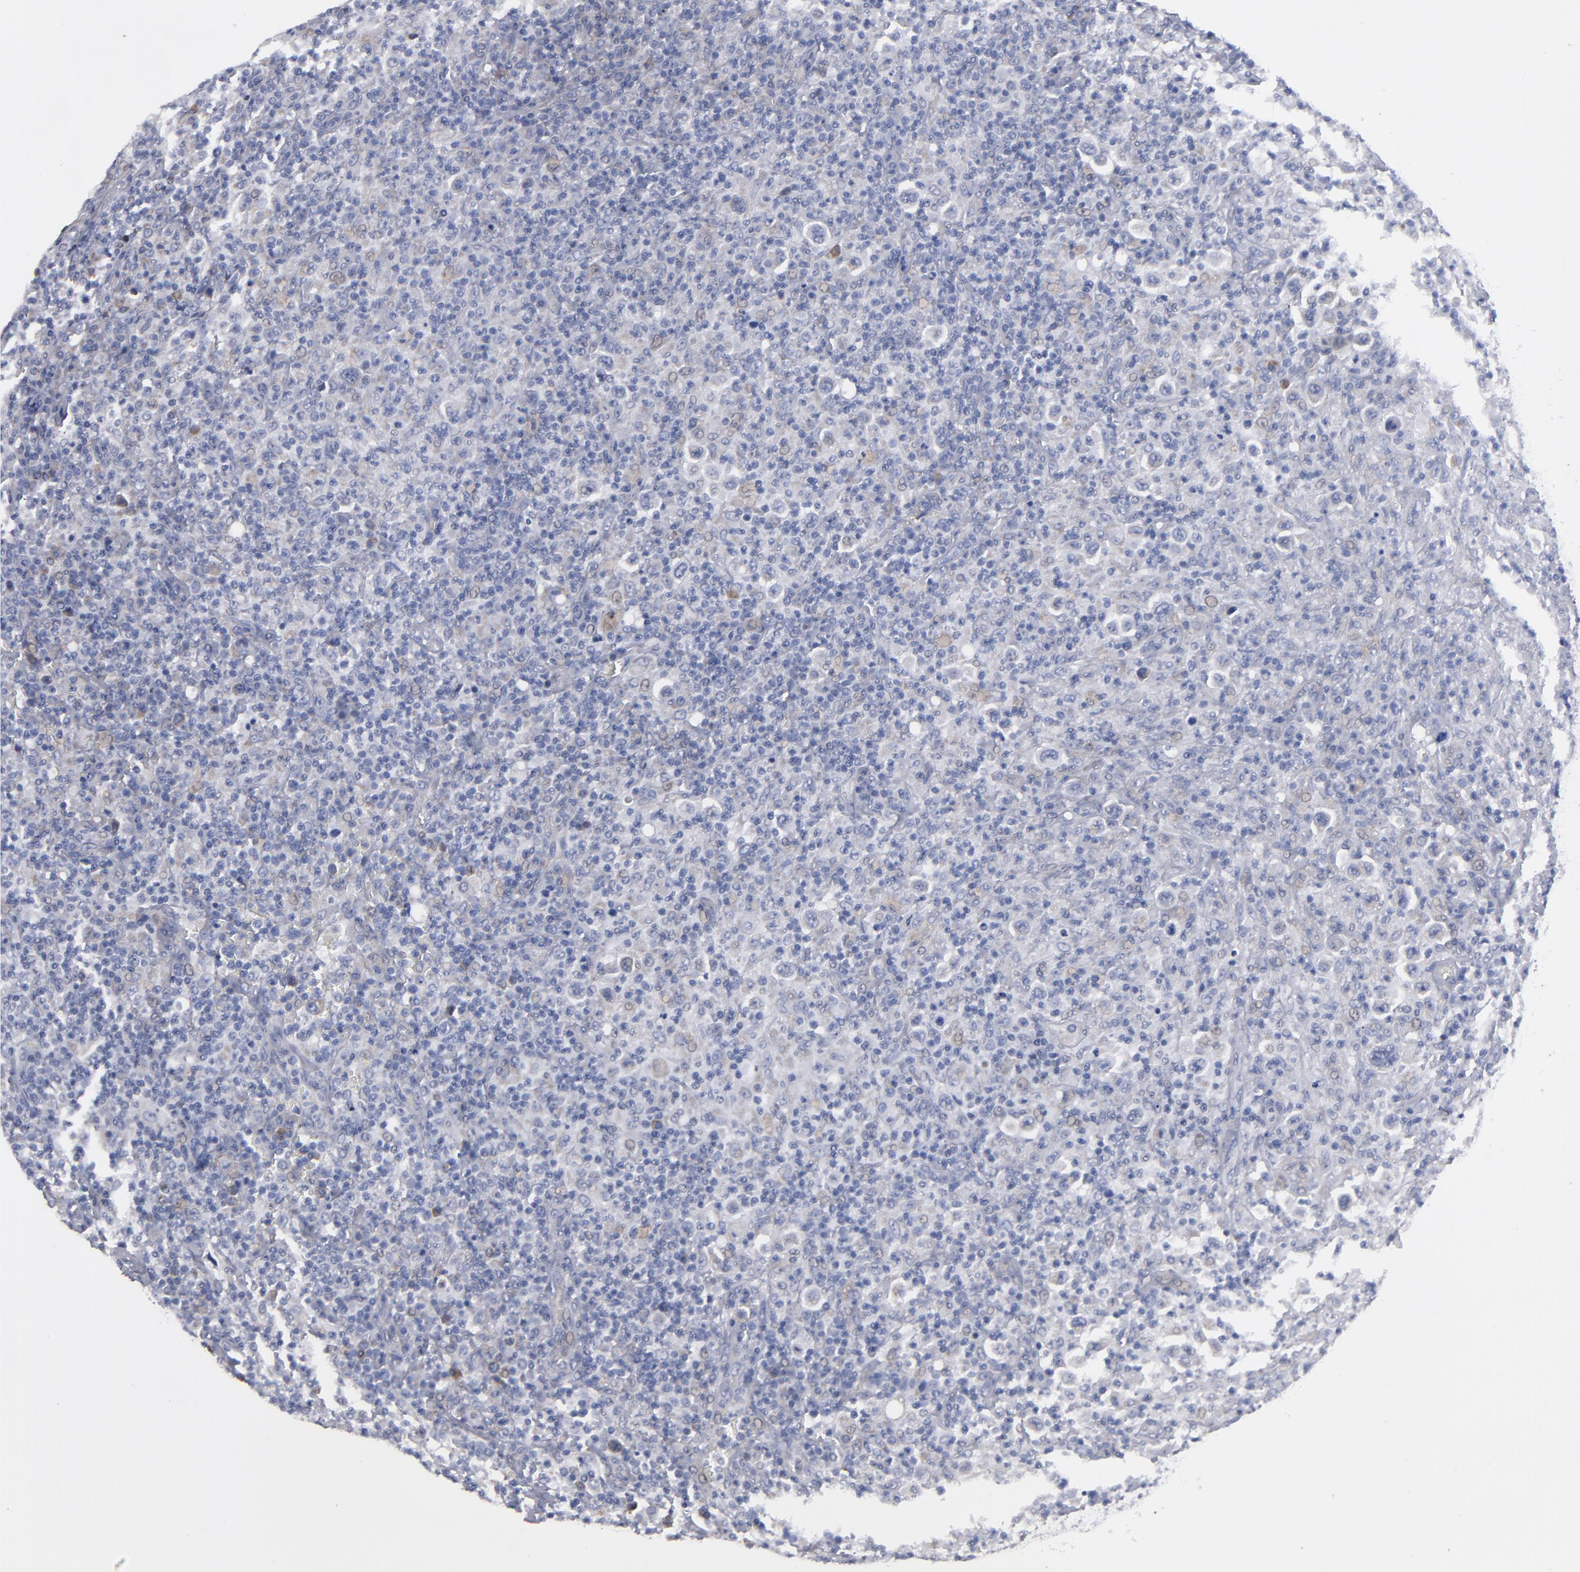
{"staining": {"intensity": "weak", "quantity": "<25%", "location": "cytoplasmic/membranous"}, "tissue": "lymphoma", "cell_type": "Tumor cells", "image_type": "cancer", "snomed": [{"axis": "morphology", "description": "Hodgkin's disease, NOS"}, {"axis": "topography", "description": "Lymph node"}], "caption": "The image exhibits no staining of tumor cells in lymphoma. (Brightfield microscopy of DAB (3,3'-diaminobenzidine) IHC at high magnification).", "gene": "CCDC80", "patient": {"sex": "male", "age": 65}}